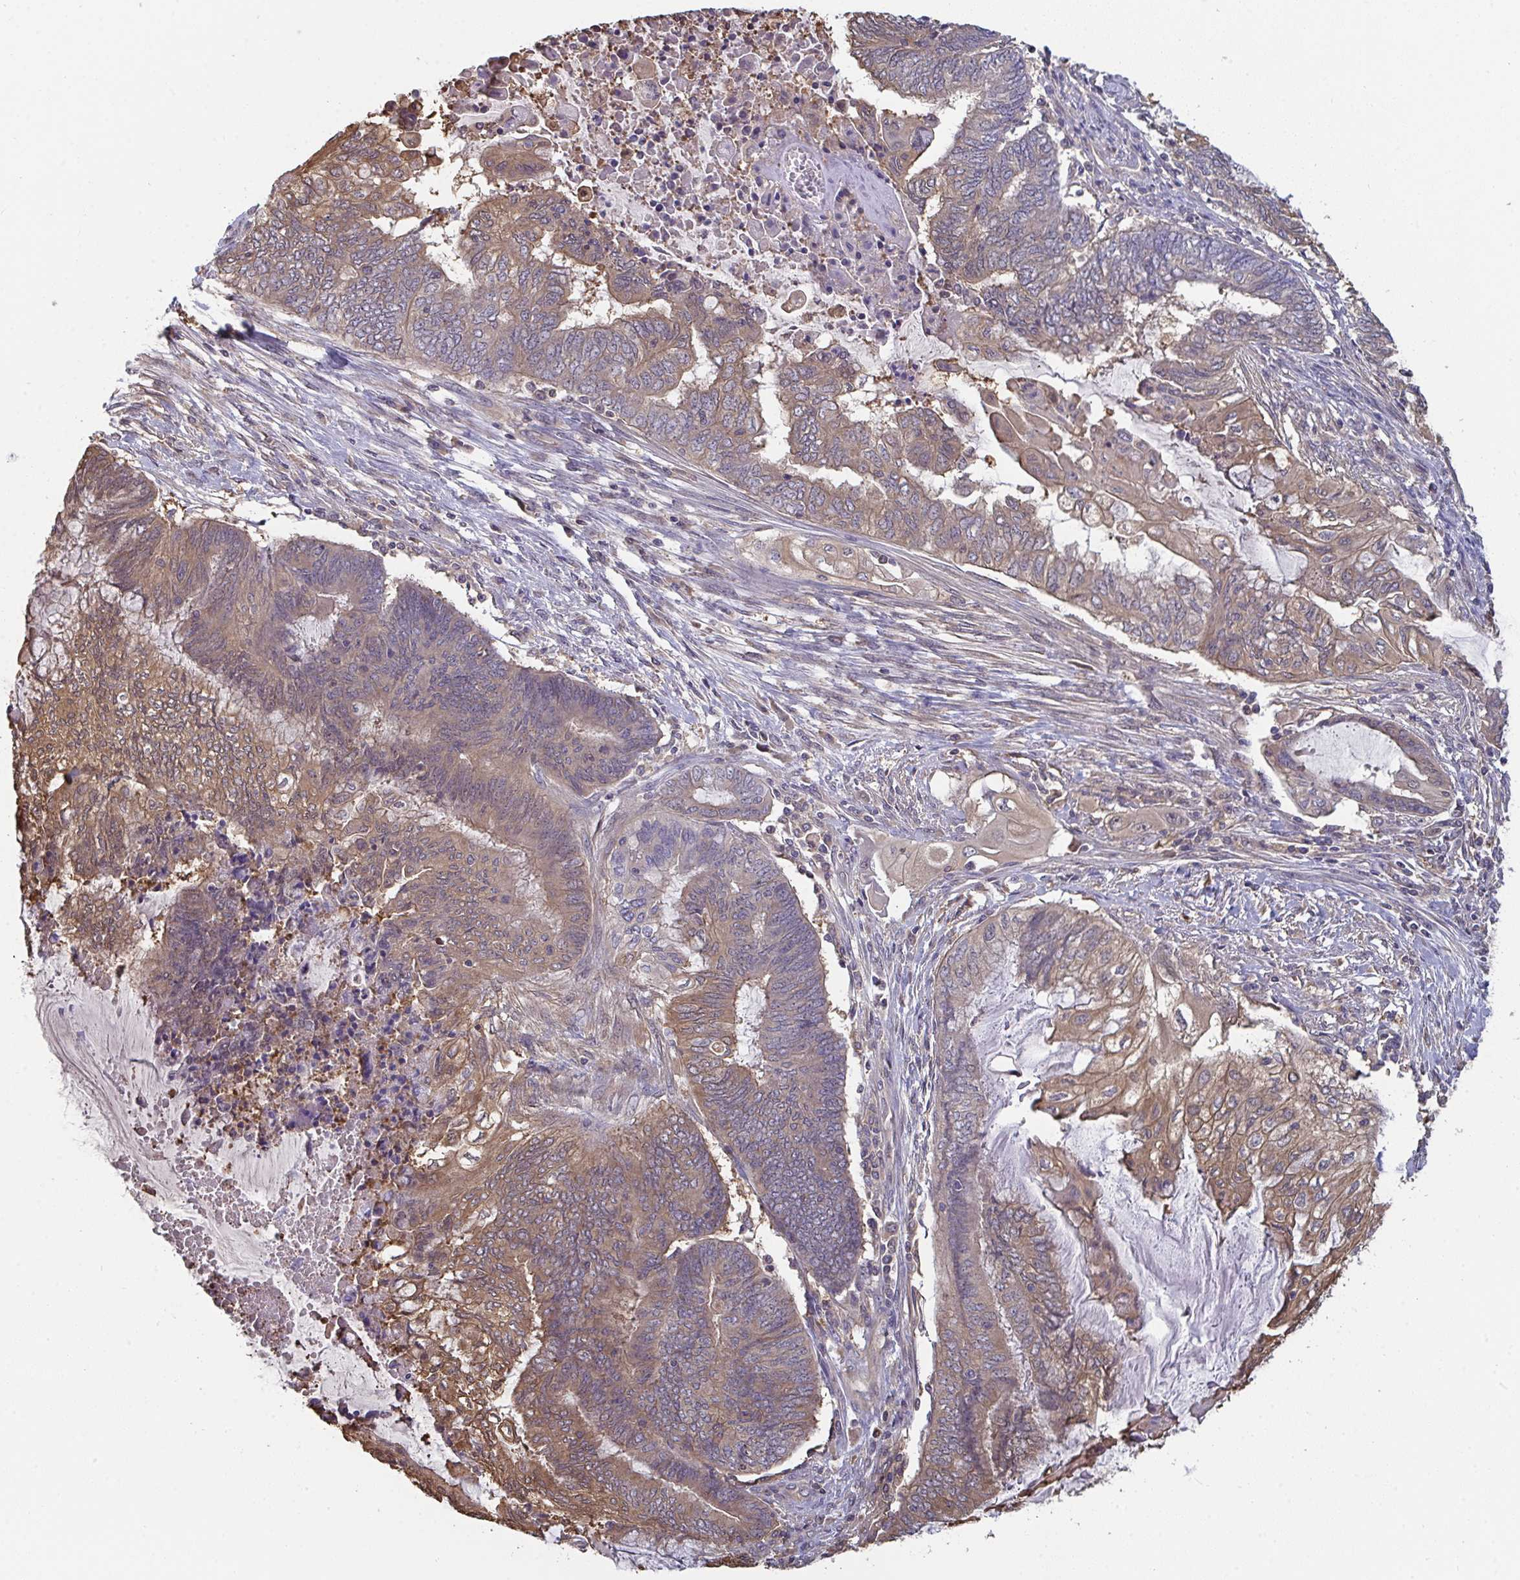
{"staining": {"intensity": "moderate", "quantity": "25%-75%", "location": "cytoplasmic/membranous,nuclear"}, "tissue": "endometrial cancer", "cell_type": "Tumor cells", "image_type": "cancer", "snomed": [{"axis": "morphology", "description": "Adenocarcinoma, NOS"}, {"axis": "topography", "description": "Uterus"}, {"axis": "topography", "description": "Endometrium"}], "caption": "Moderate cytoplasmic/membranous and nuclear positivity for a protein is appreciated in approximately 25%-75% of tumor cells of endometrial adenocarcinoma using IHC.", "gene": "TTC9C", "patient": {"sex": "female", "age": 70}}